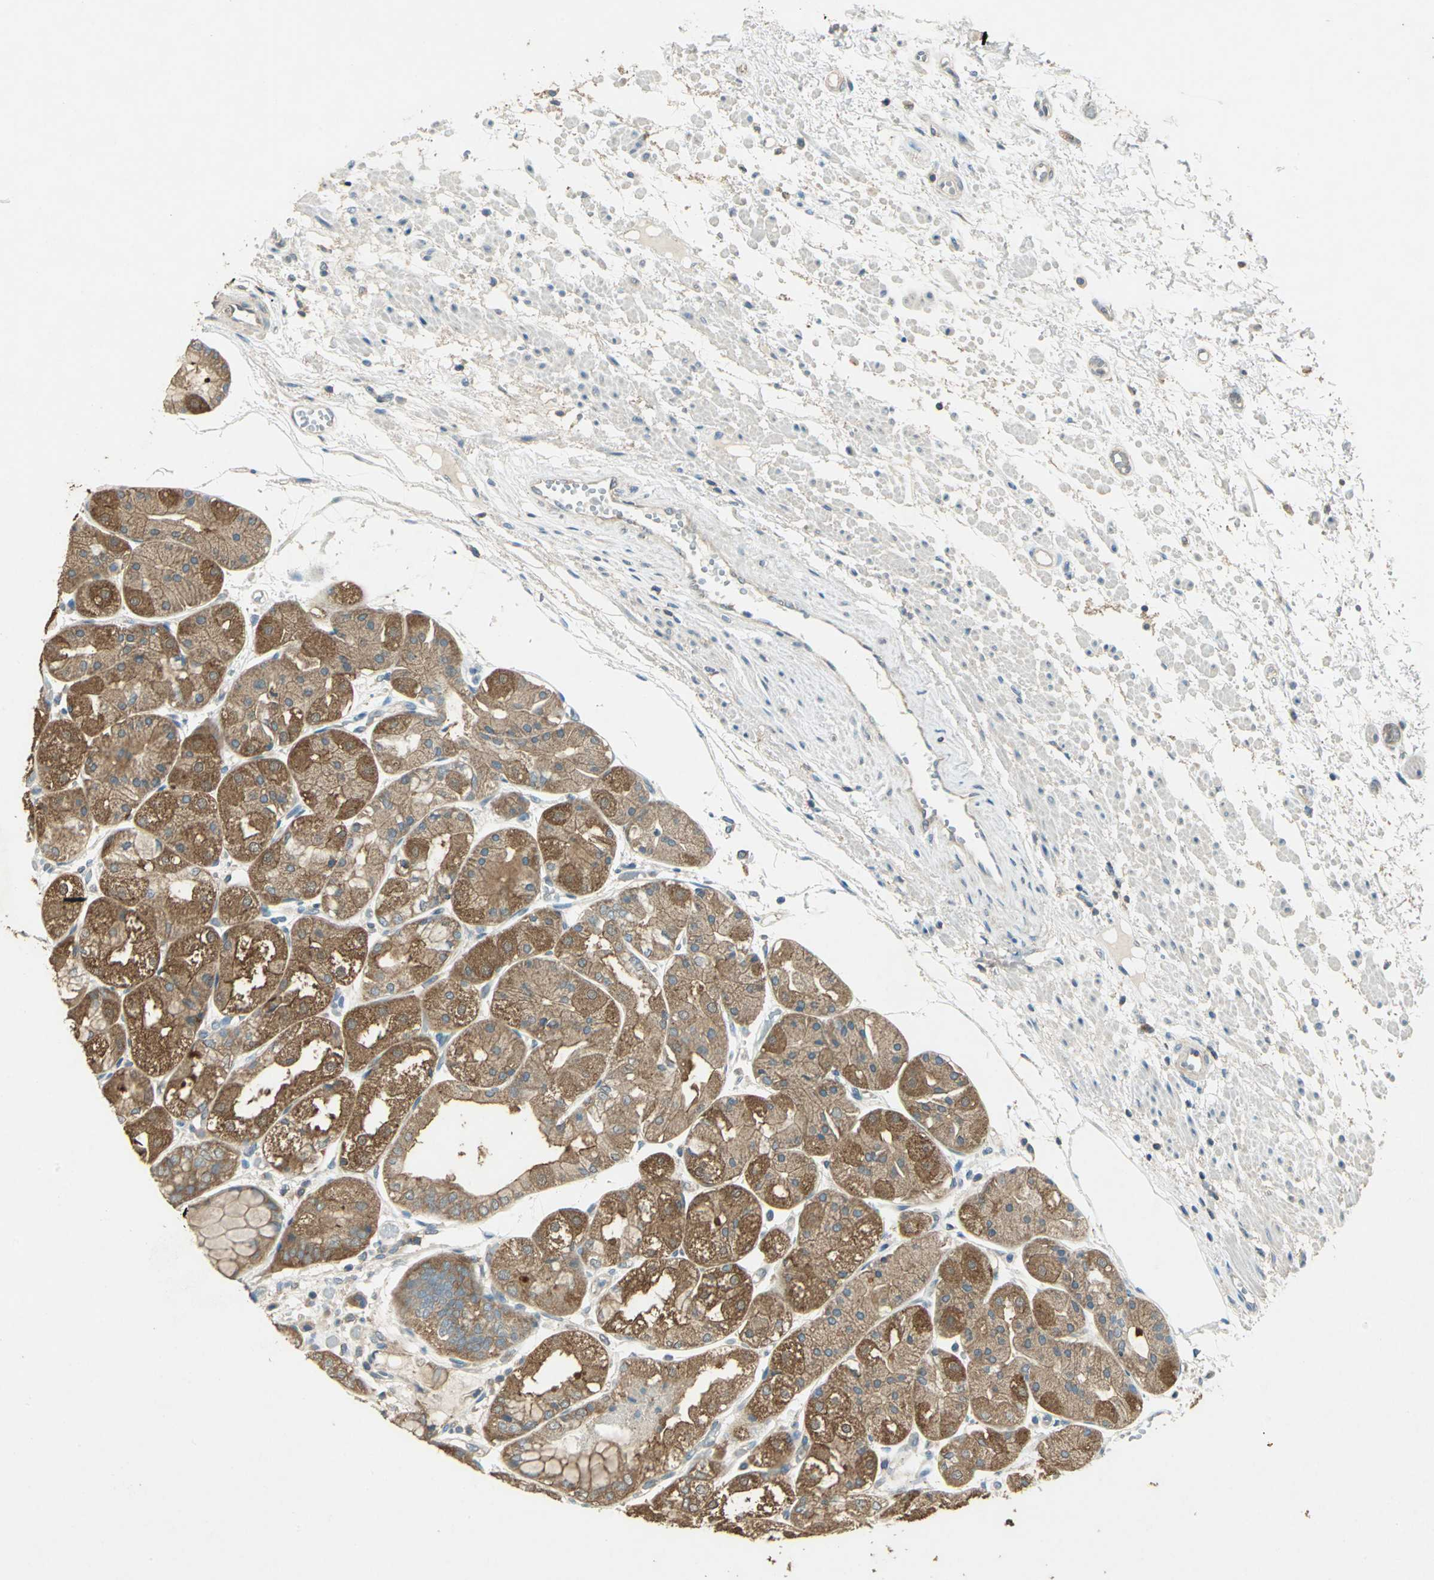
{"staining": {"intensity": "strong", "quantity": ">75%", "location": "cytoplasmic/membranous"}, "tissue": "stomach", "cell_type": "Glandular cells", "image_type": "normal", "snomed": [{"axis": "morphology", "description": "Normal tissue, NOS"}, {"axis": "topography", "description": "Stomach, upper"}], "caption": "IHC micrograph of normal stomach stained for a protein (brown), which demonstrates high levels of strong cytoplasmic/membranous positivity in about >75% of glandular cells.", "gene": "SHC2", "patient": {"sex": "male", "age": 72}}